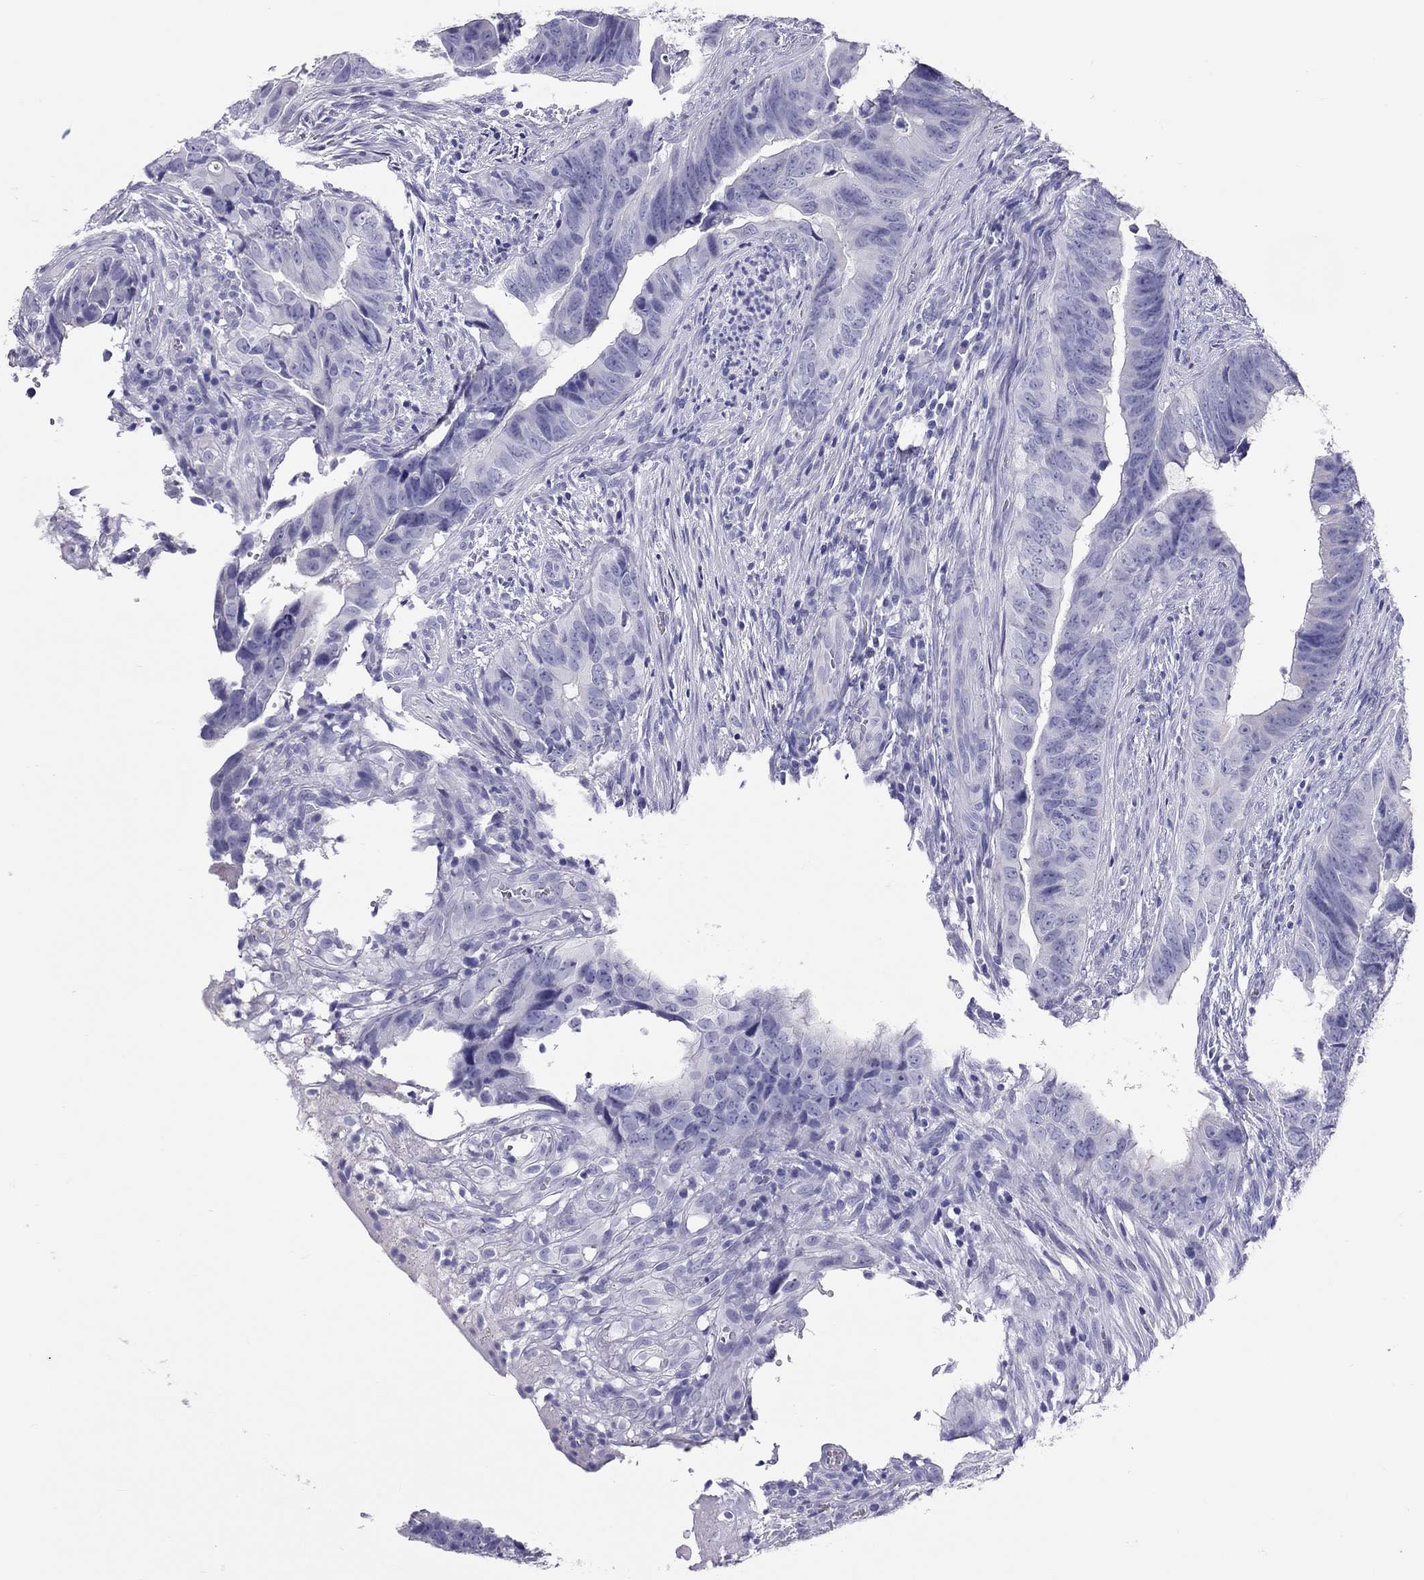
{"staining": {"intensity": "negative", "quantity": "none", "location": "none"}, "tissue": "colorectal cancer", "cell_type": "Tumor cells", "image_type": "cancer", "snomed": [{"axis": "morphology", "description": "Adenocarcinoma, NOS"}, {"axis": "topography", "description": "Colon"}], "caption": "Immunohistochemical staining of colorectal cancer displays no significant expression in tumor cells.", "gene": "PSMB11", "patient": {"sex": "female", "age": 82}}